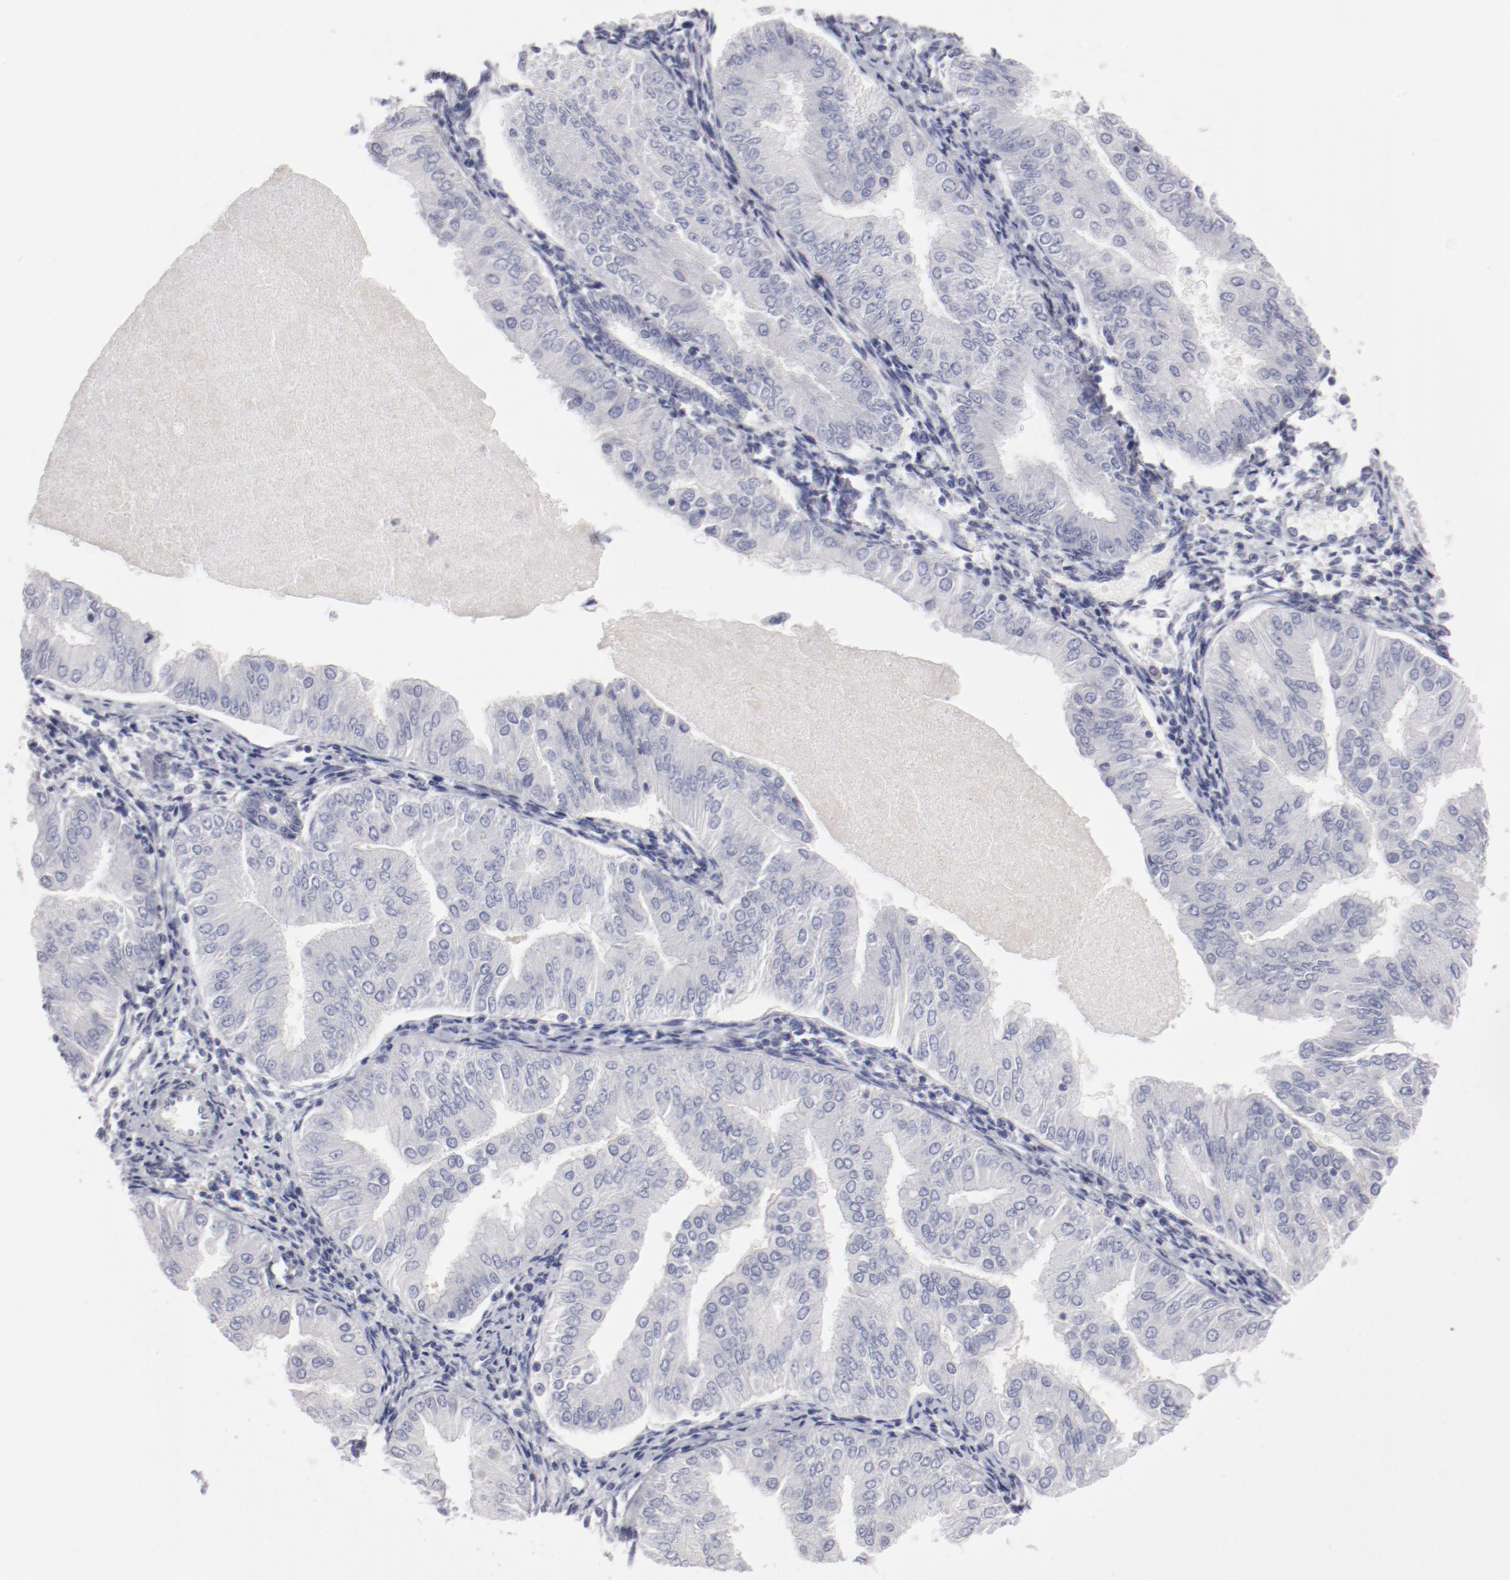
{"staining": {"intensity": "negative", "quantity": "none", "location": "none"}, "tissue": "endometrial cancer", "cell_type": "Tumor cells", "image_type": "cancer", "snomed": [{"axis": "morphology", "description": "Adenocarcinoma, NOS"}, {"axis": "topography", "description": "Endometrium"}], "caption": "Tumor cells are negative for brown protein staining in endometrial cancer (adenocarcinoma).", "gene": "LAX1", "patient": {"sex": "female", "age": 53}}